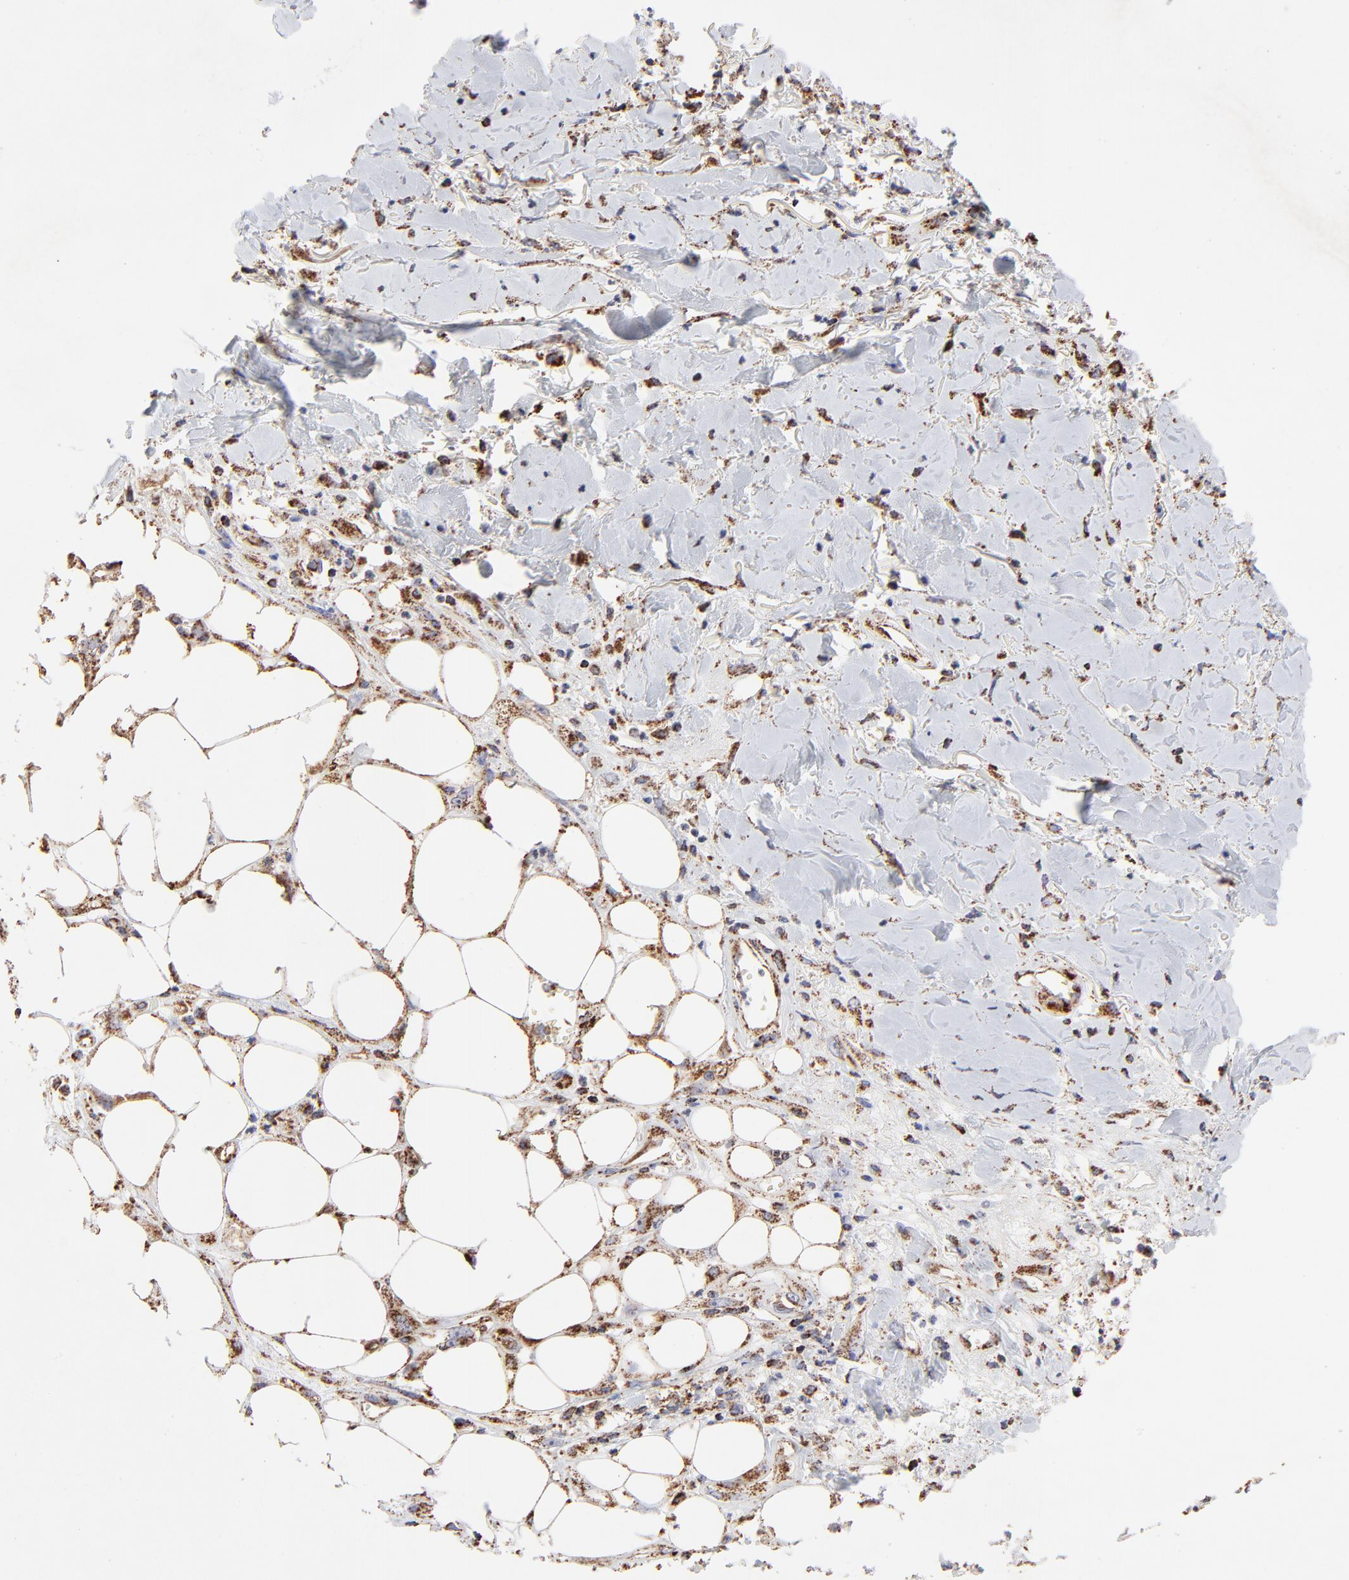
{"staining": {"intensity": "strong", "quantity": ">75%", "location": "cytoplasmic/membranous"}, "tissue": "skin cancer", "cell_type": "Tumor cells", "image_type": "cancer", "snomed": [{"axis": "morphology", "description": "Squamous cell carcinoma, NOS"}, {"axis": "topography", "description": "Skin"}, {"axis": "topography", "description": "Anal"}], "caption": "Immunohistochemical staining of squamous cell carcinoma (skin) displays high levels of strong cytoplasmic/membranous positivity in about >75% of tumor cells. (brown staining indicates protein expression, while blue staining denotes nuclei).", "gene": "SSBP1", "patient": {"sex": "female", "age": 55}}